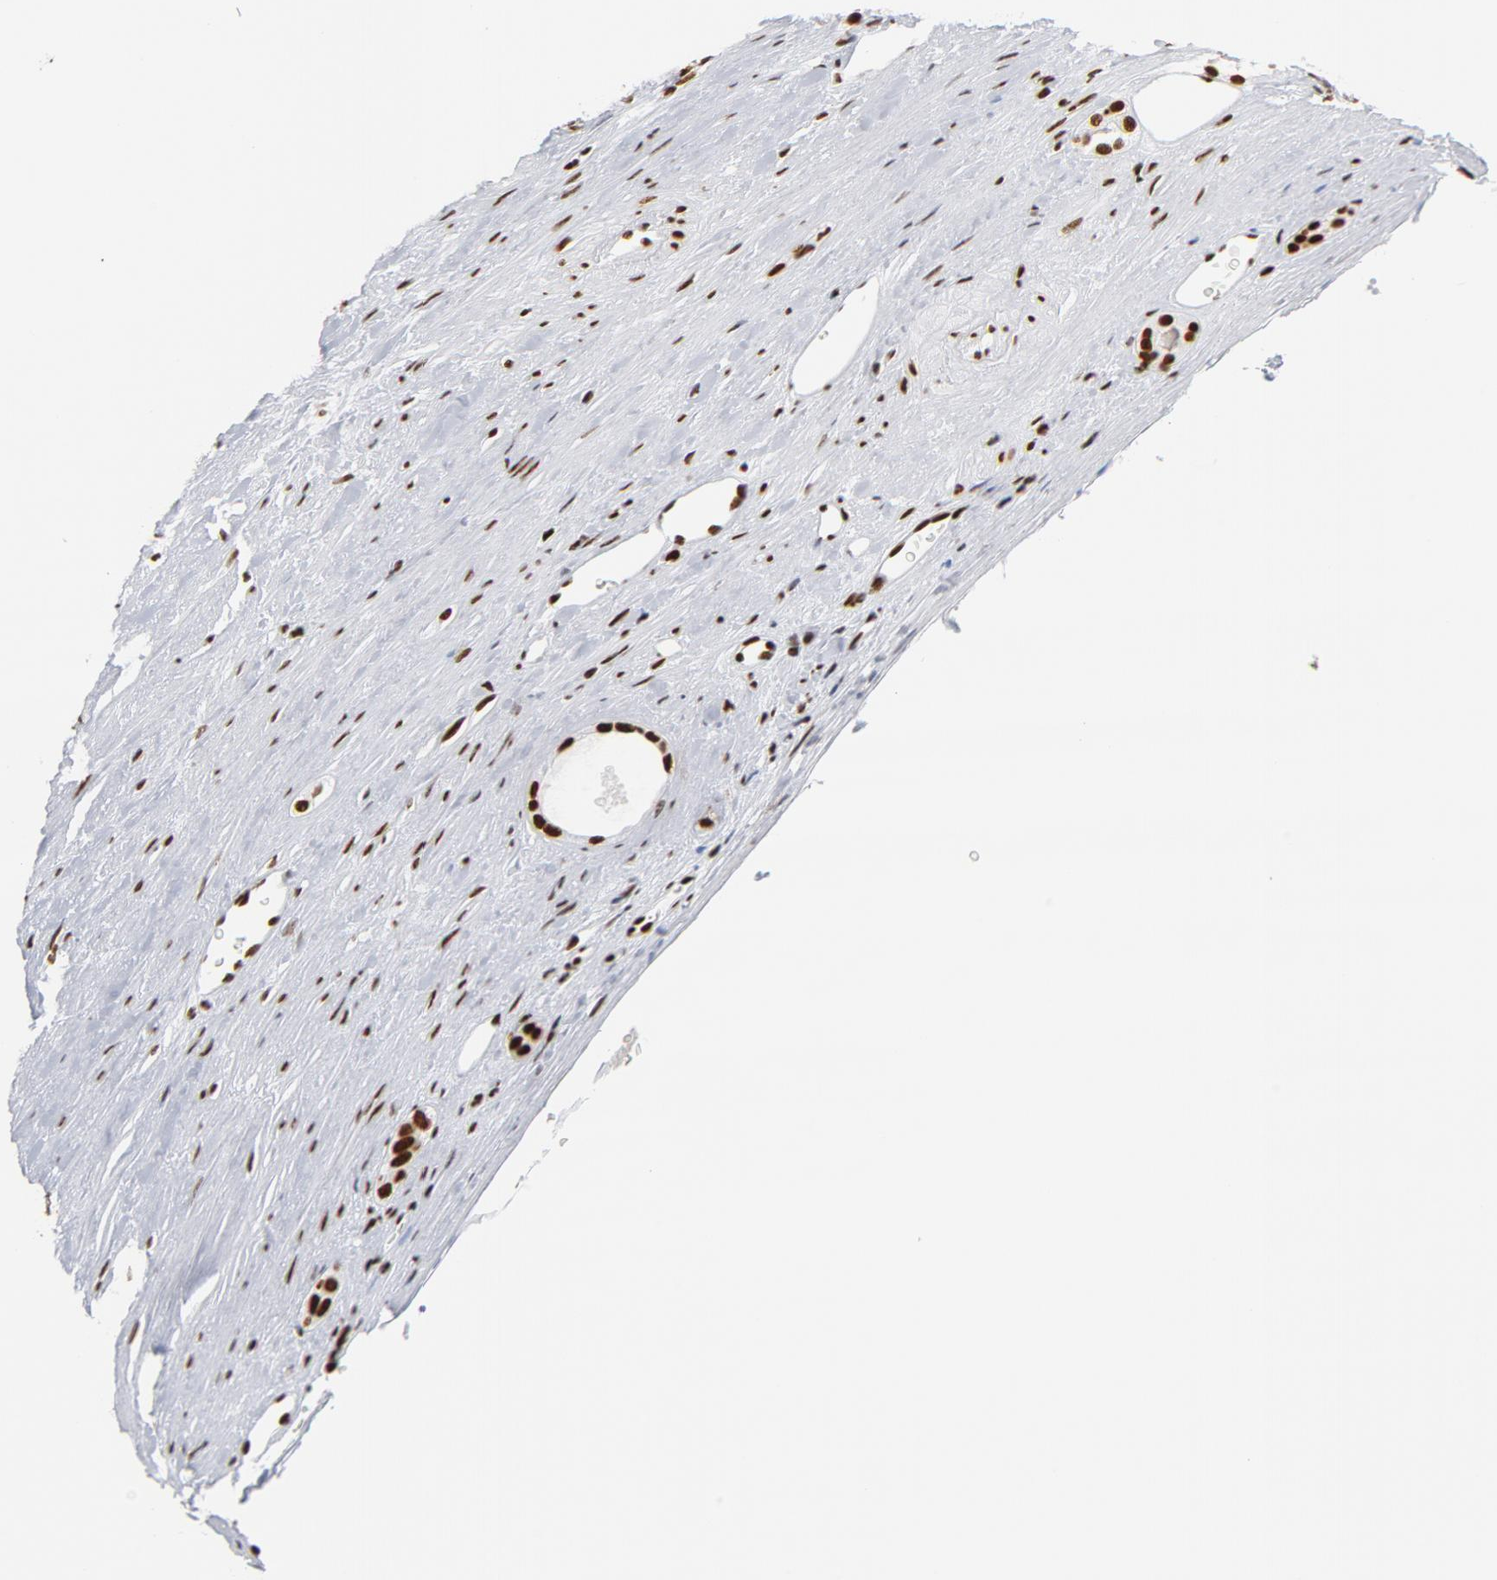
{"staining": {"intensity": "strong", "quantity": ">75%", "location": "nuclear"}, "tissue": "renal cancer", "cell_type": "Tumor cells", "image_type": "cancer", "snomed": [{"axis": "morphology", "description": "Adenocarcinoma, NOS"}, {"axis": "topography", "description": "Kidney"}], "caption": "The histopathology image displays staining of renal adenocarcinoma, revealing strong nuclear protein positivity (brown color) within tumor cells.", "gene": "XRCC5", "patient": {"sex": "male", "age": 61}}